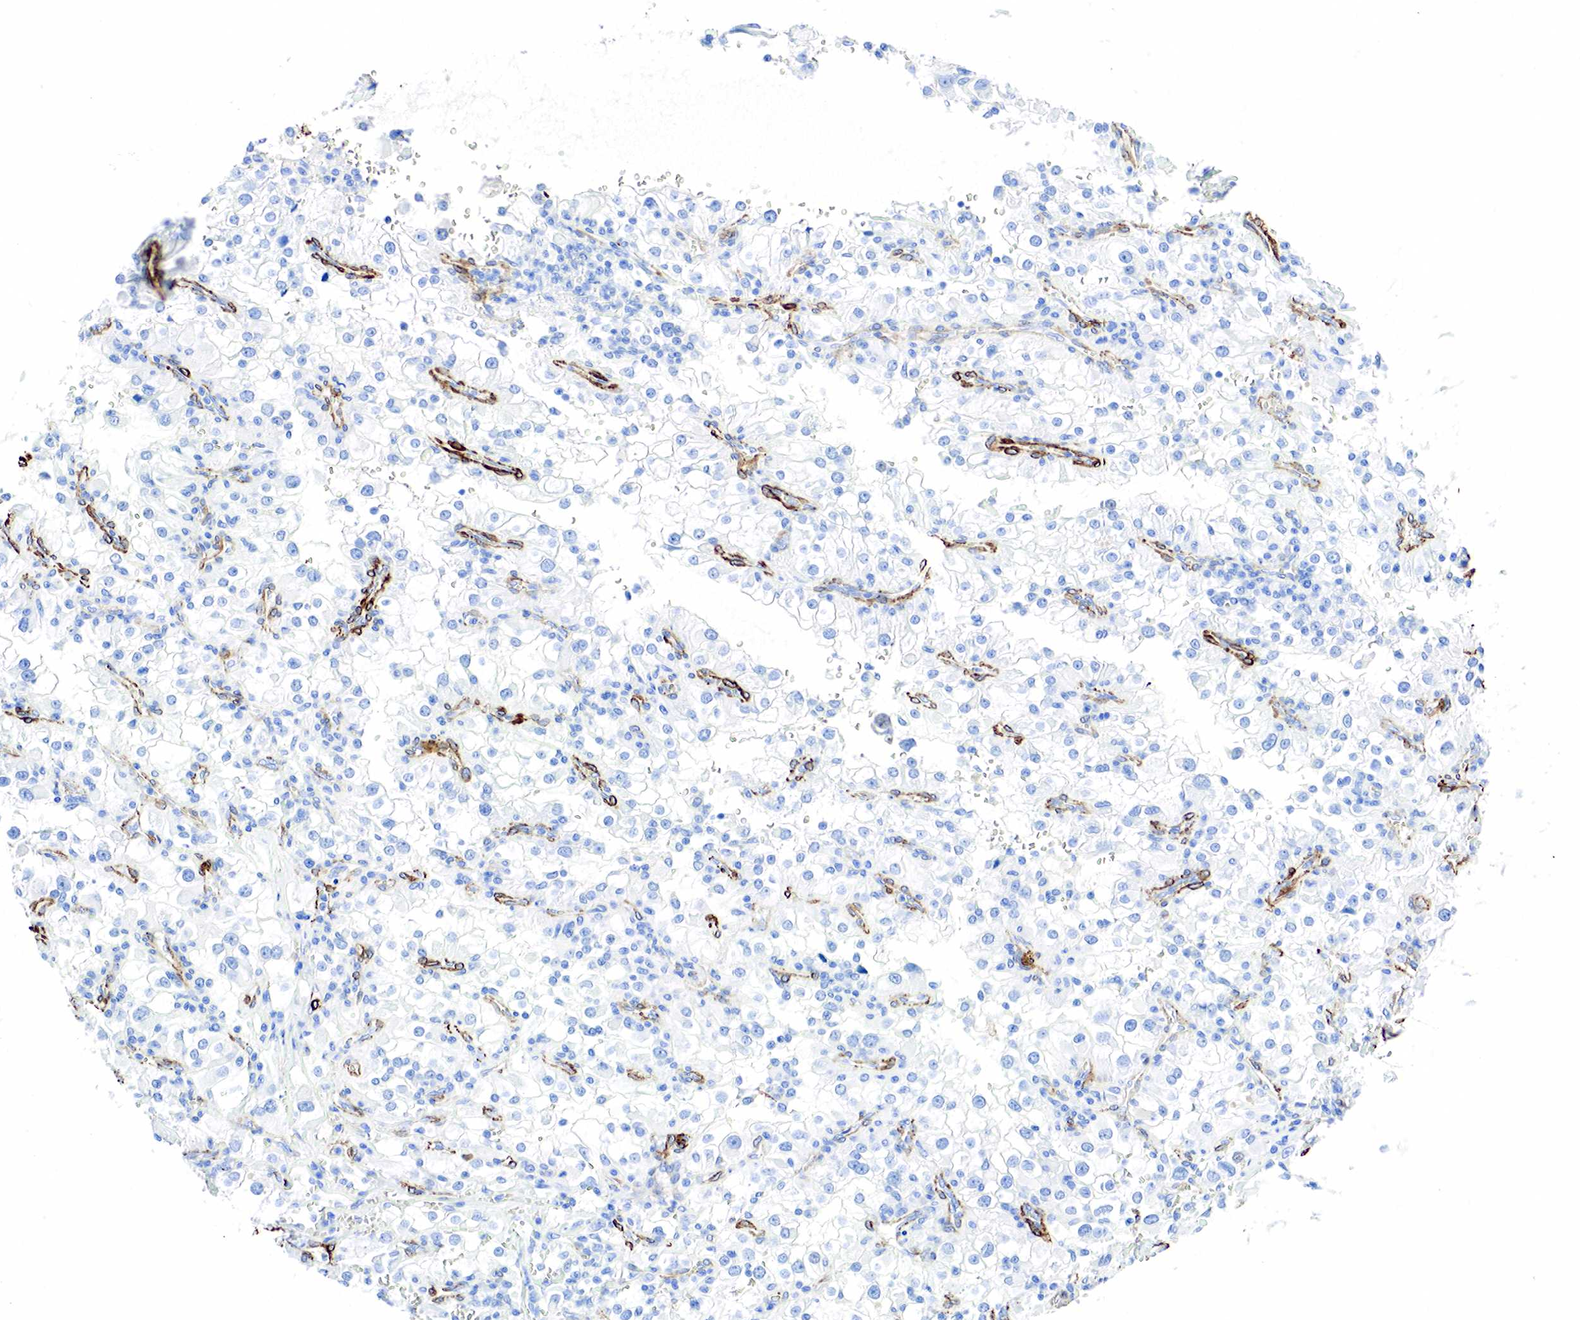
{"staining": {"intensity": "negative", "quantity": "none", "location": "none"}, "tissue": "renal cancer", "cell_type": "Tumor cells", "image_type": "cancer", "snomed": [{"axis": "morphology", "description": "Adenocarcinoma, NOS"}, {"axis": "topography", "description": "Kidney"}], "caption": "Immunohistochemical staining of renal adenocarcinoma demonstrates no significant positivity in tumor cells. The staining was performed using DAB to visualize the protein expression in brown, while the nuclei were stained in blue with hematoxylin (Magnification: 20x).", "gene": "ACTA1", "patient": {"sex": "female", "age": 52}}